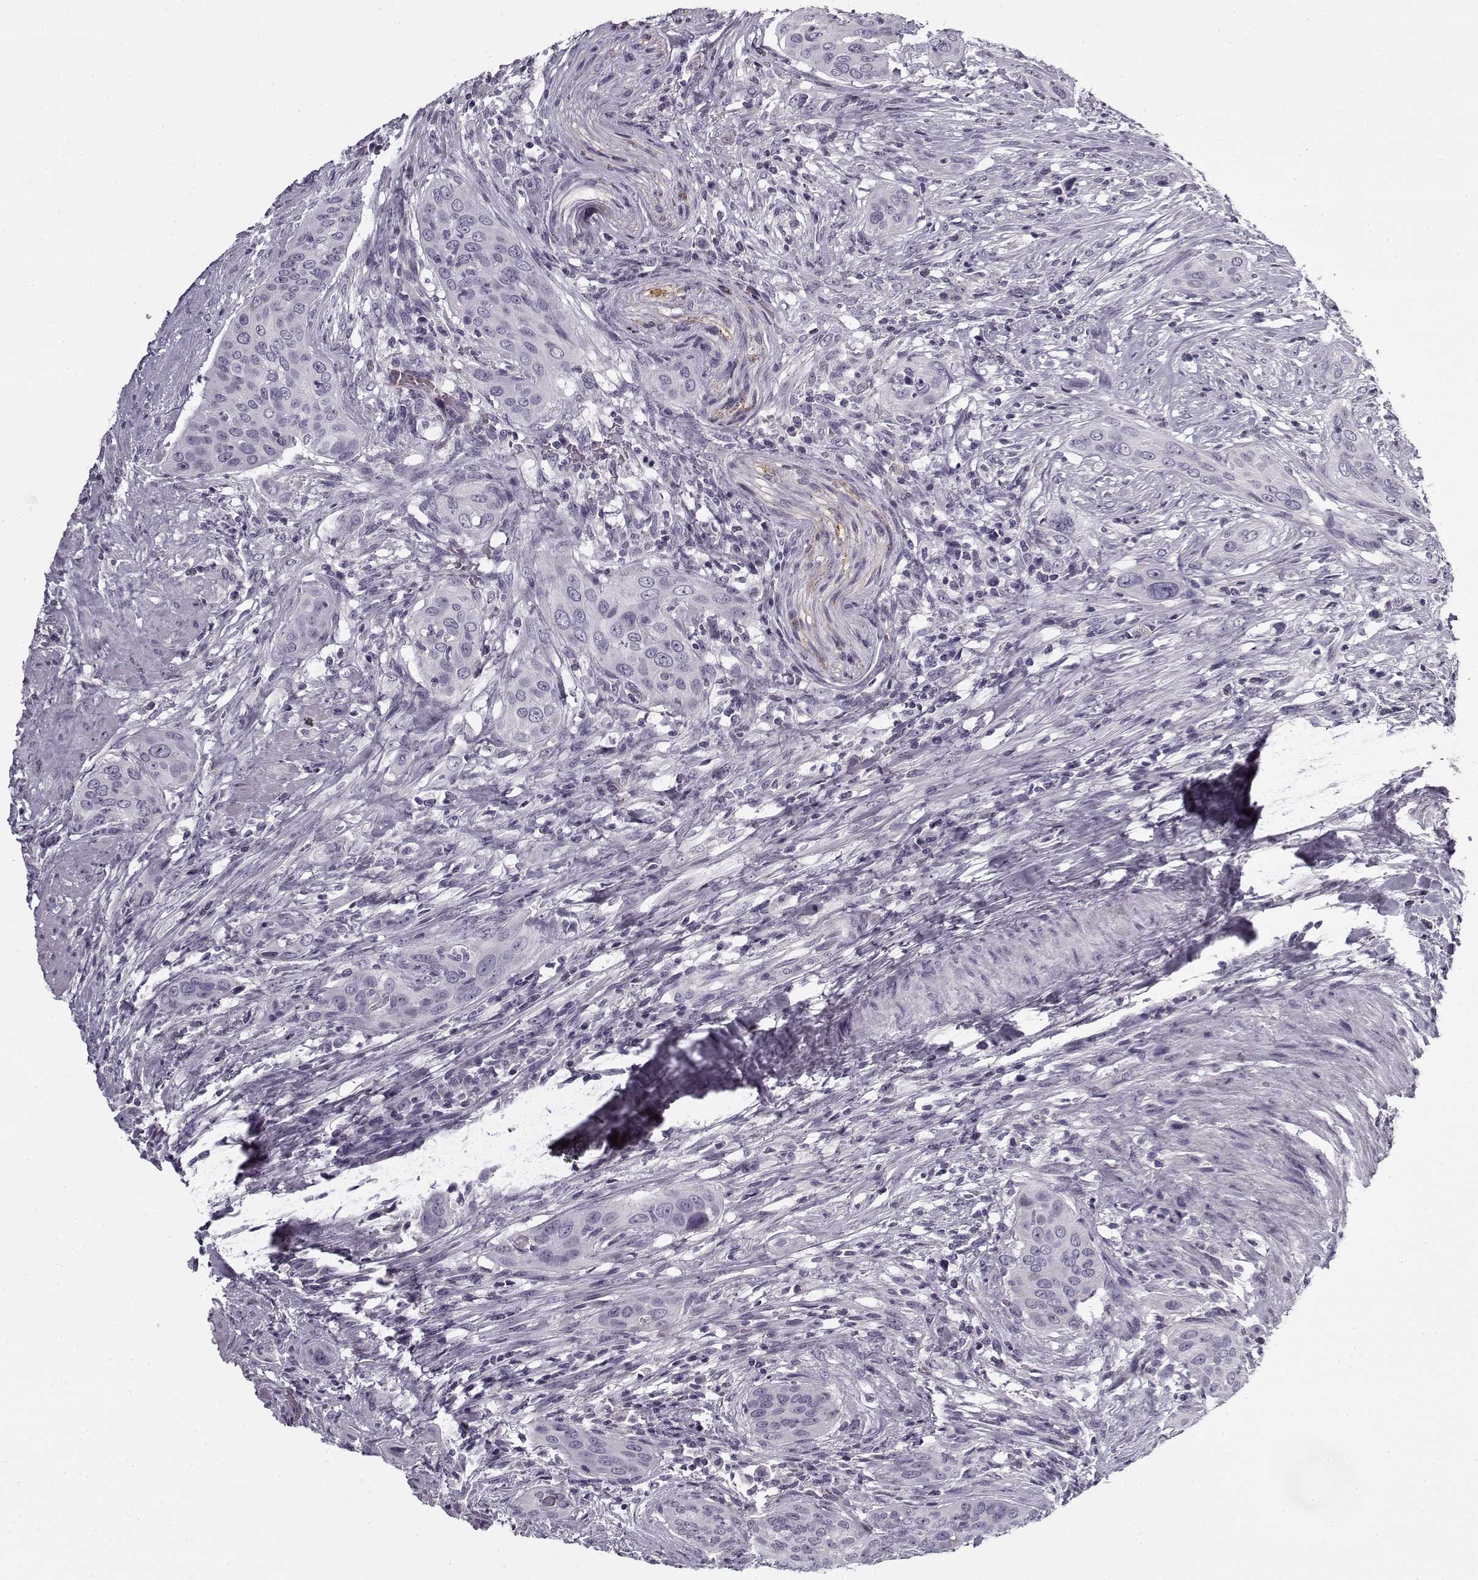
{"staining": {"intensity": "negative", "quantity": "none", "location": "none"}, "tissue": "urothelial cancer", "cell_type": "Tumor cells", "image_type": "cancer", "snomed": [{"axis": "morphology", "description": "Urothelial carcinoma, High grade"}, {"axis": "topography", "description": "Urinary bladder"}], "caption": "IHC photomicrograph of urothelial cancer stained for a protein (brown), which exhibits no expression in tumor cells.", "gene": "SNCA", "patient": {"sex": "male", "age": 82}}